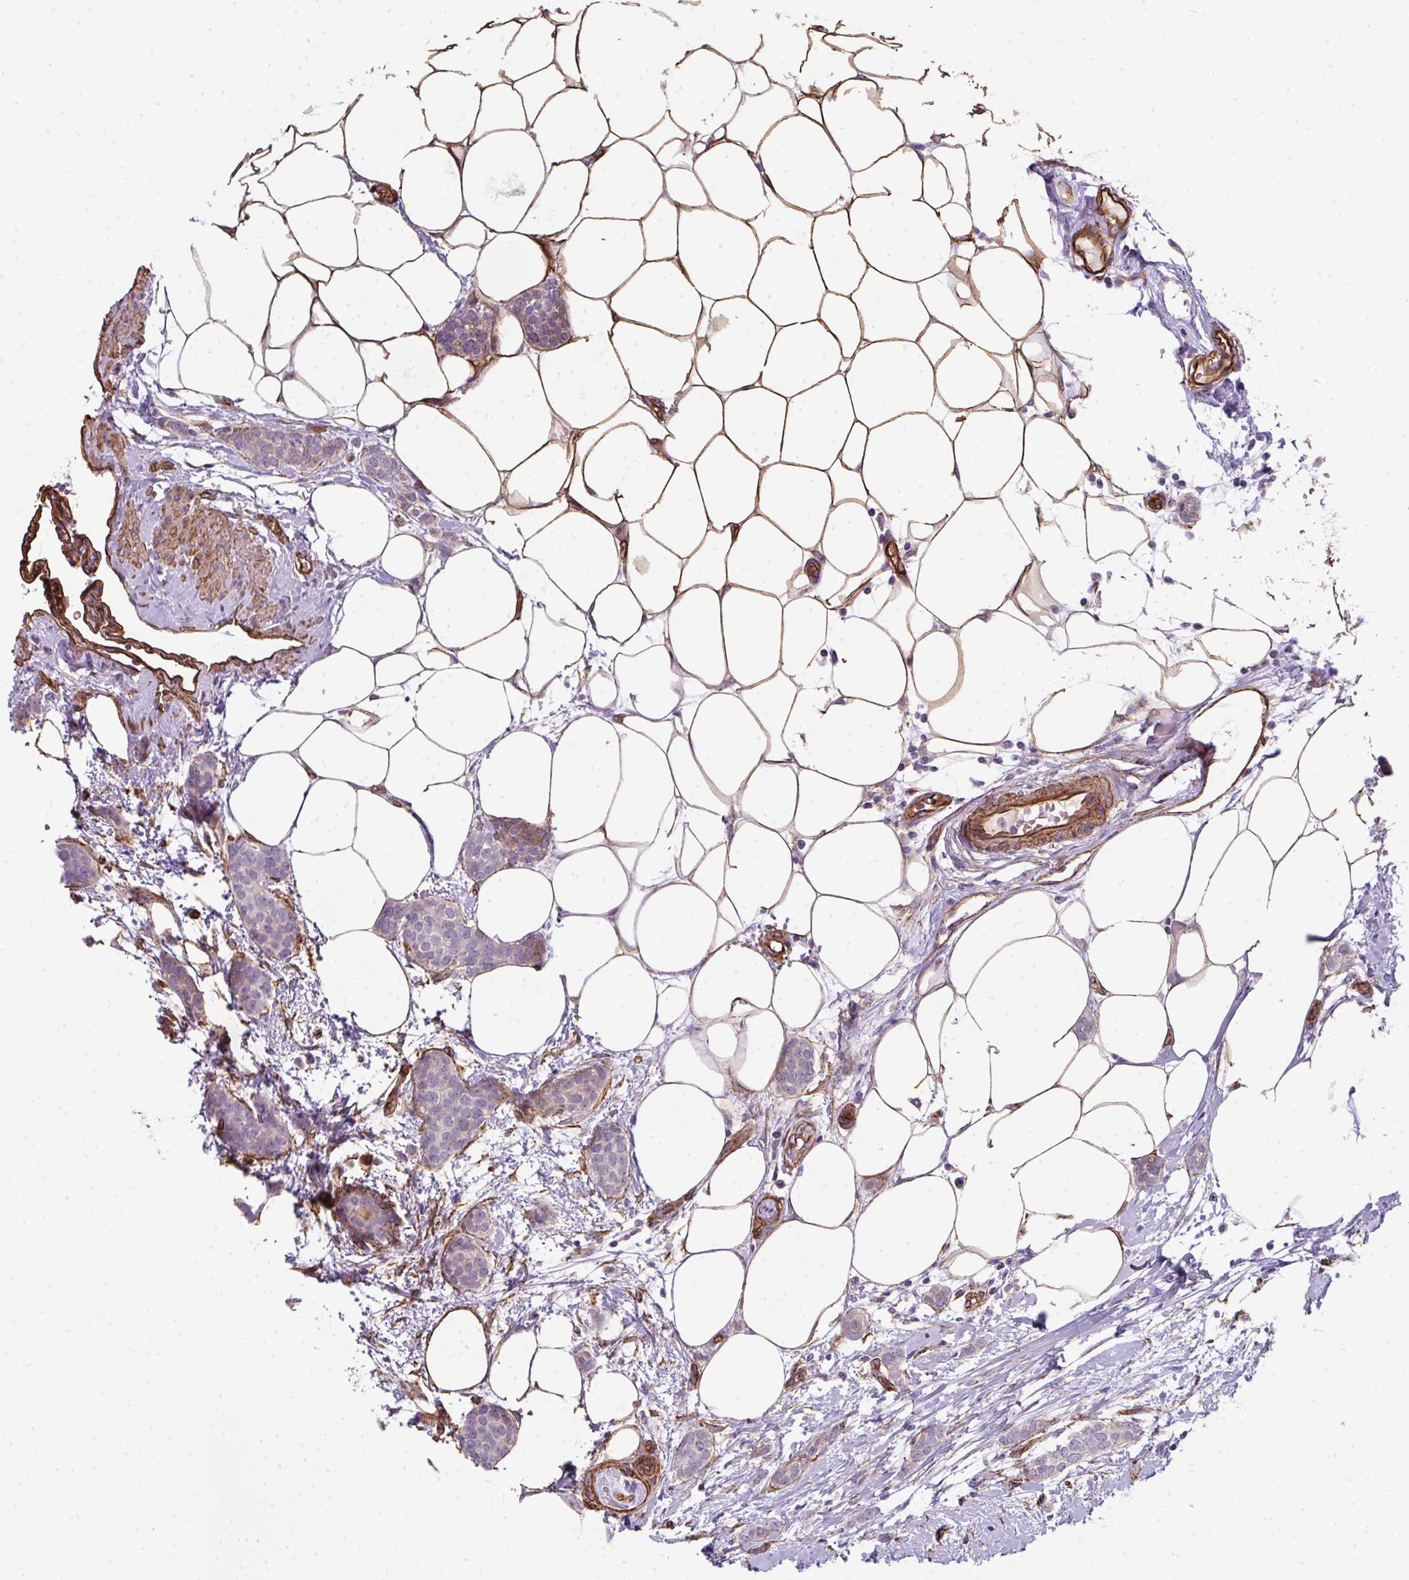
{"staining": {"intensity": "negative", "quantity": "none", "location": "none"}, "tissue": "breast cancer", "cell_type": "Tumor cells", "image_type": "cancer", "snomed": [{"axis": "morphology", "description": "Duct carcinoma"}, {"axis": "topography", "description": "Breast"}], "caption": "Human breast cancer (infiltrating ductal carcinoma) stained for a protein using immunohistochemistry displays no staining in tumor cells.", "gene": "ANKUB1", "patient": {"sex": "female", "age": 72}}